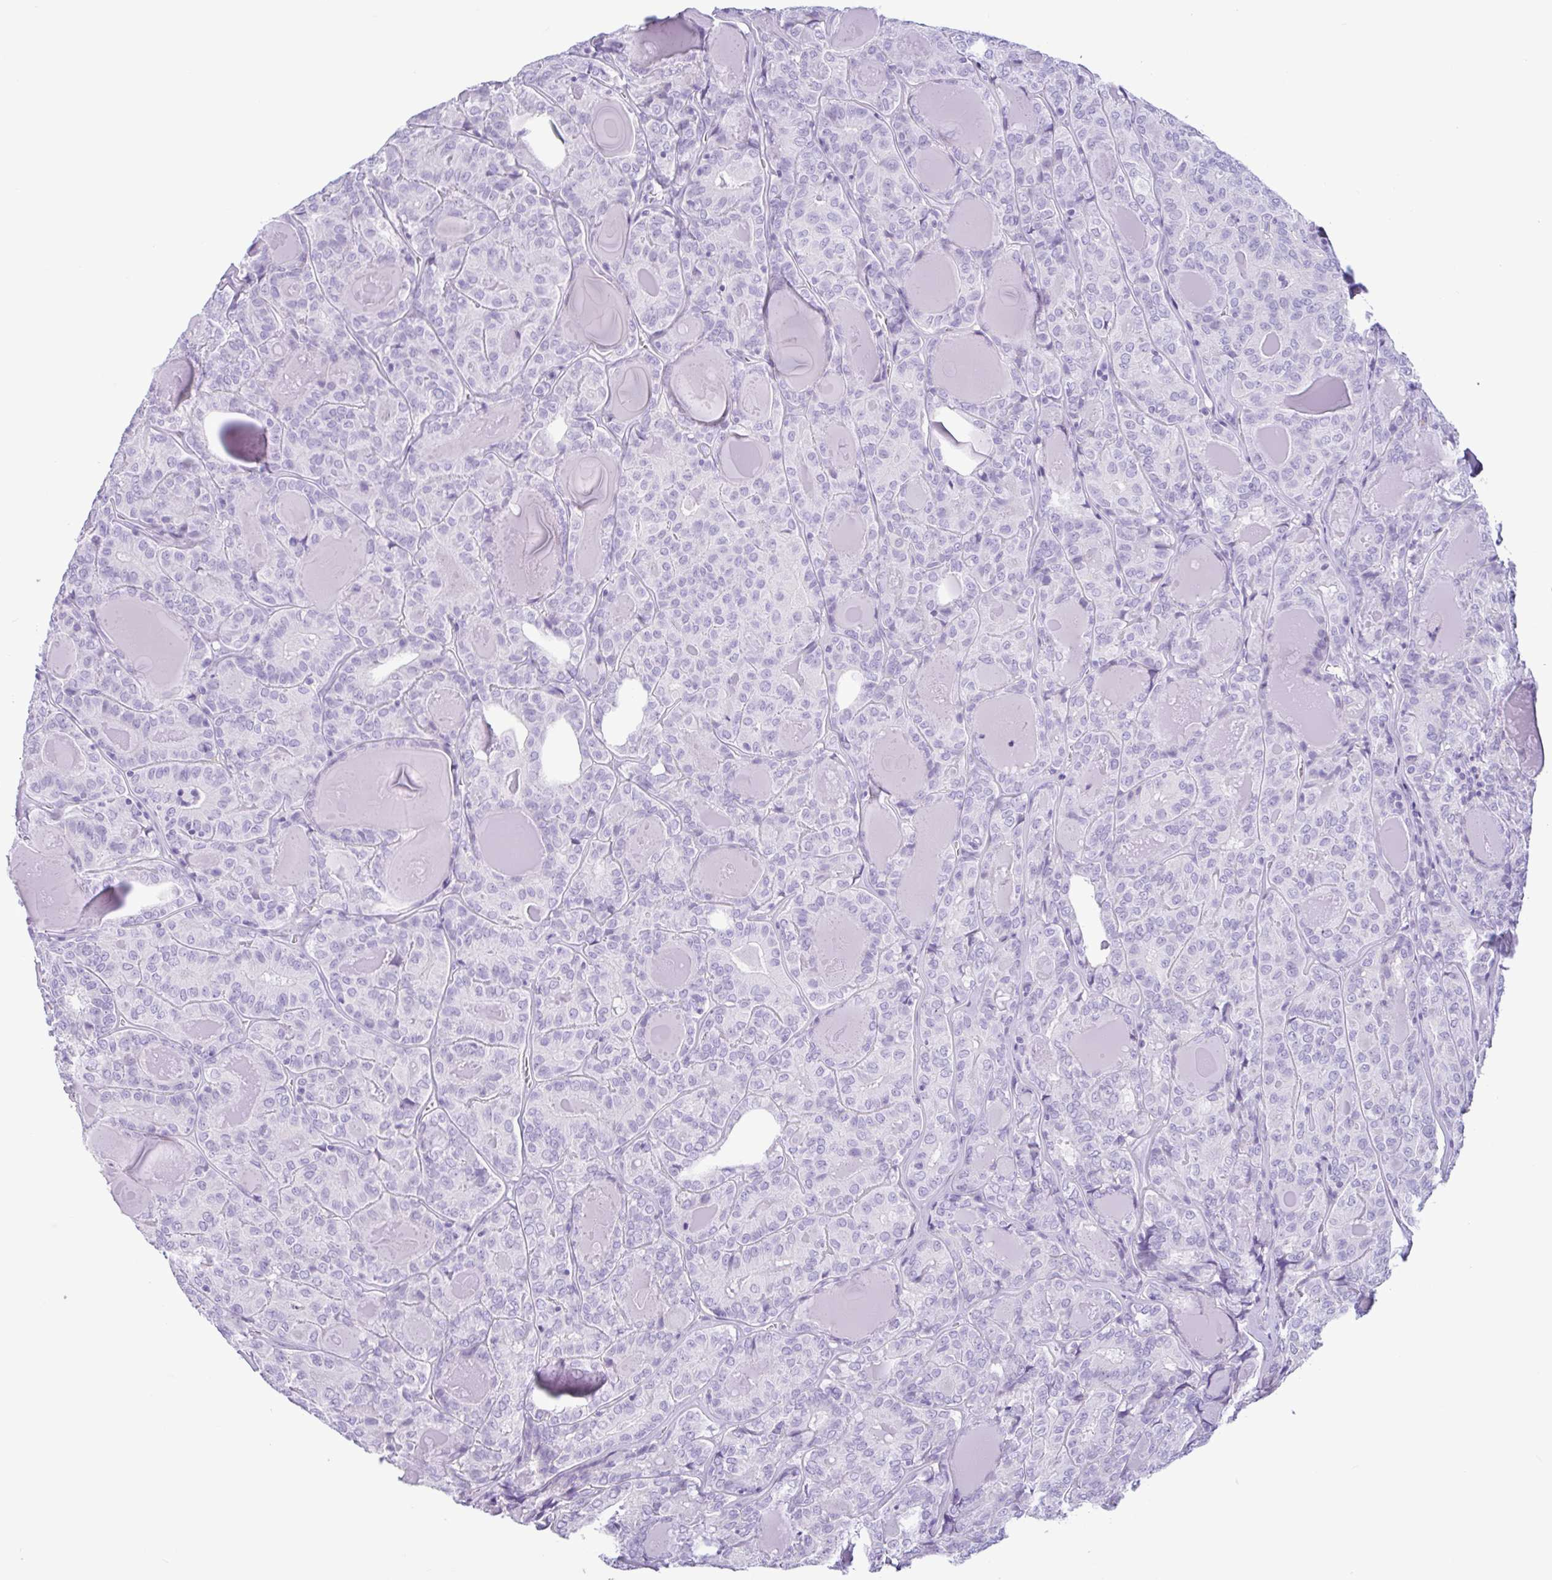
{"staining": {"intensity": "negative", "quantity": "none", "location": "none"}, "tissue": "thyroid cancer", "cell_type": "Tumor cells", "image_type": "cancer", "snomed": [{"axis": "morphology", "description": "Papillary adenocarcinoma, NOS"}, {"axis": "topography", "description": "Thyroid gland"}], "caption": "IHC micrograph of human papillary adenocarcinoma (thyroid) stained for a protein (brown), which displays no expression in tumor cells.", "gene": "CTSE", "patient": {"sex": "female", "age": 72}}